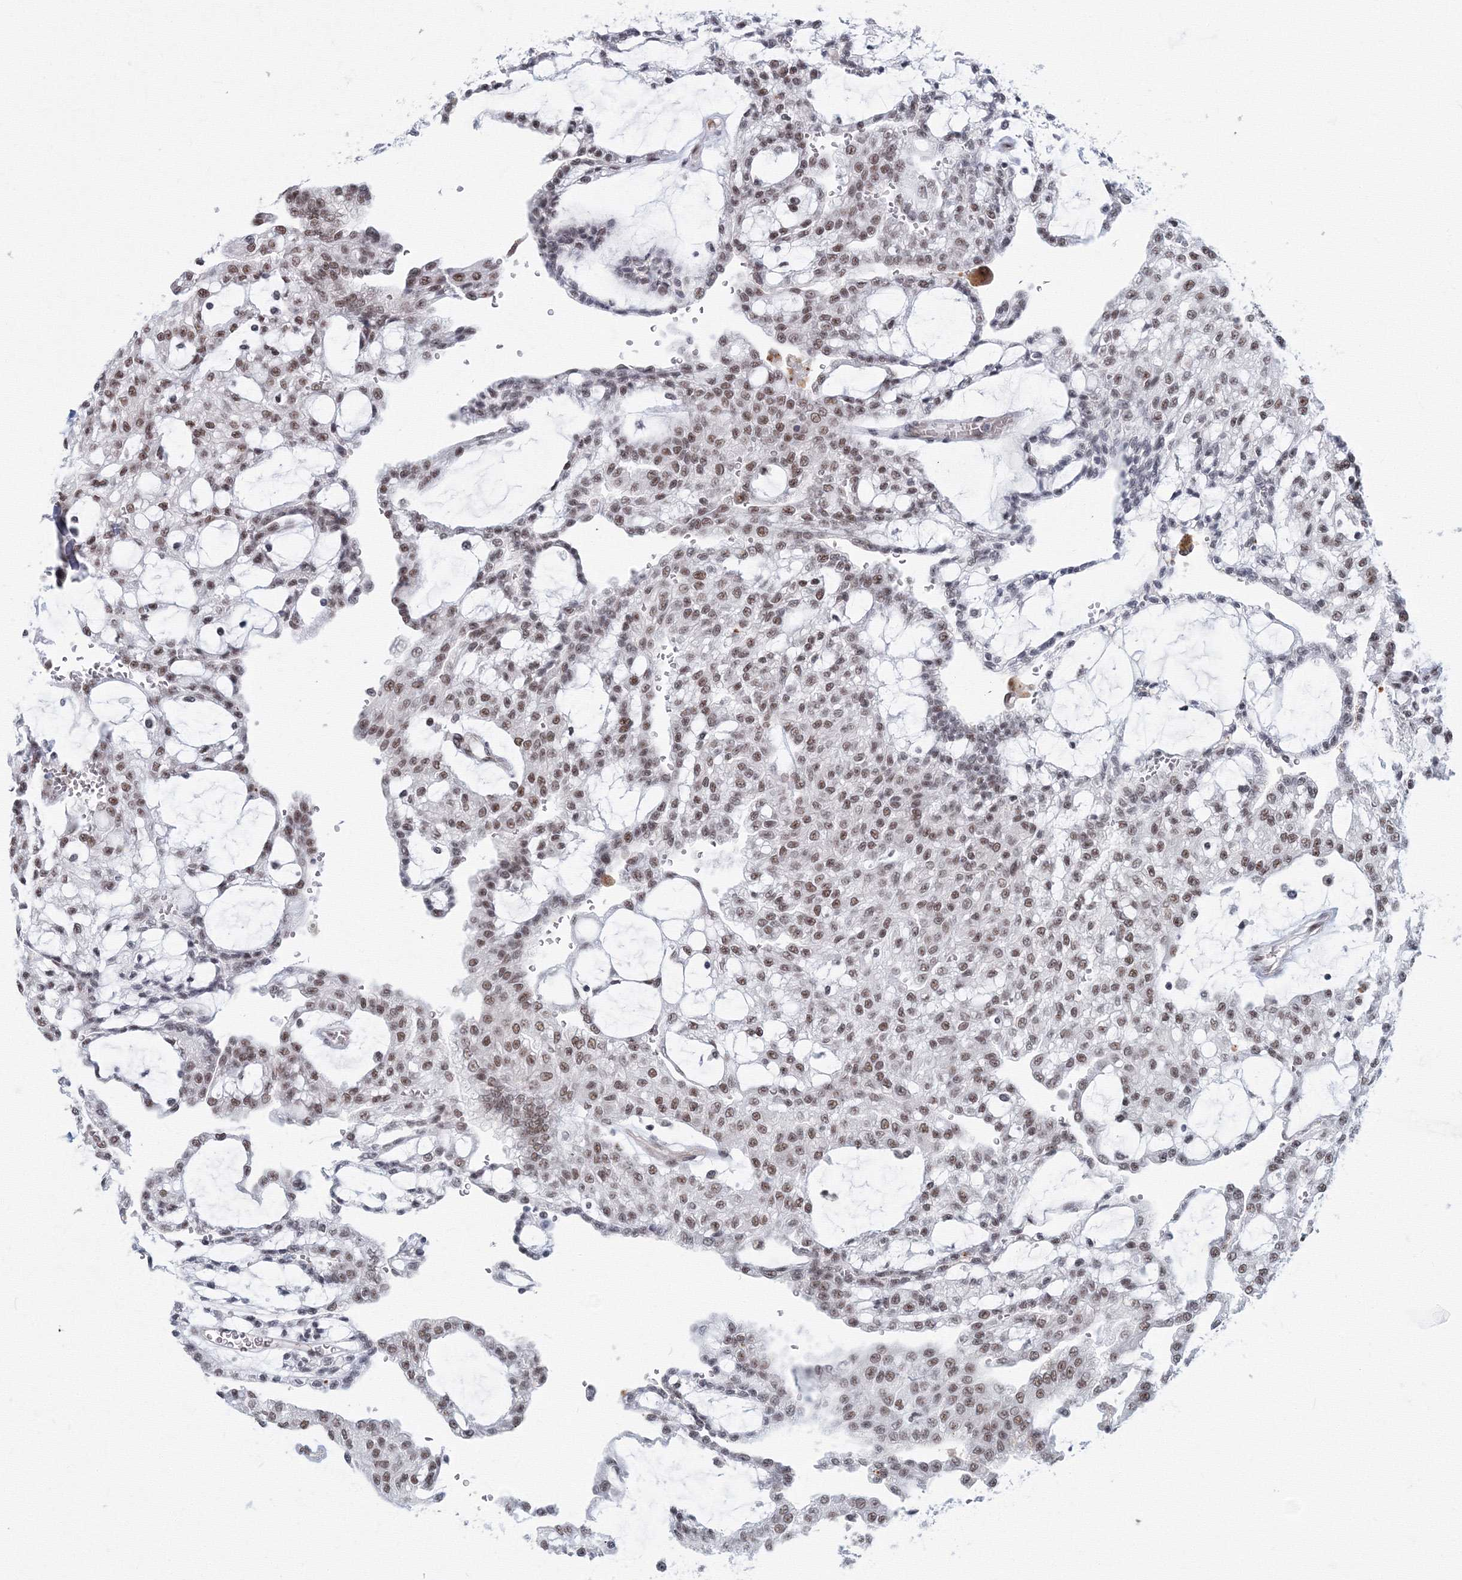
{"staining": {"intensity": "moderate", "quantity": ">75%", "location": "nuclear"}, "tissue": "renal cancer", "cell_type": "Tumor cells", "image_type": "cancer", "snomed": [{"axis": "morphology", "description": "Adenocarcinoma, NOS"}, {"axis": "topography", "description": "Kidney"}], "caption": "Immunohistochemistry (IHC) micrograph of human renal adenocarcinoma stained for a protein (brown), which reveals medium levels of moderate nuclear expression in approximately >75% of tumor cells.", "gene": "SF3B6", "patient": {"sex": "male", "age": 63}}